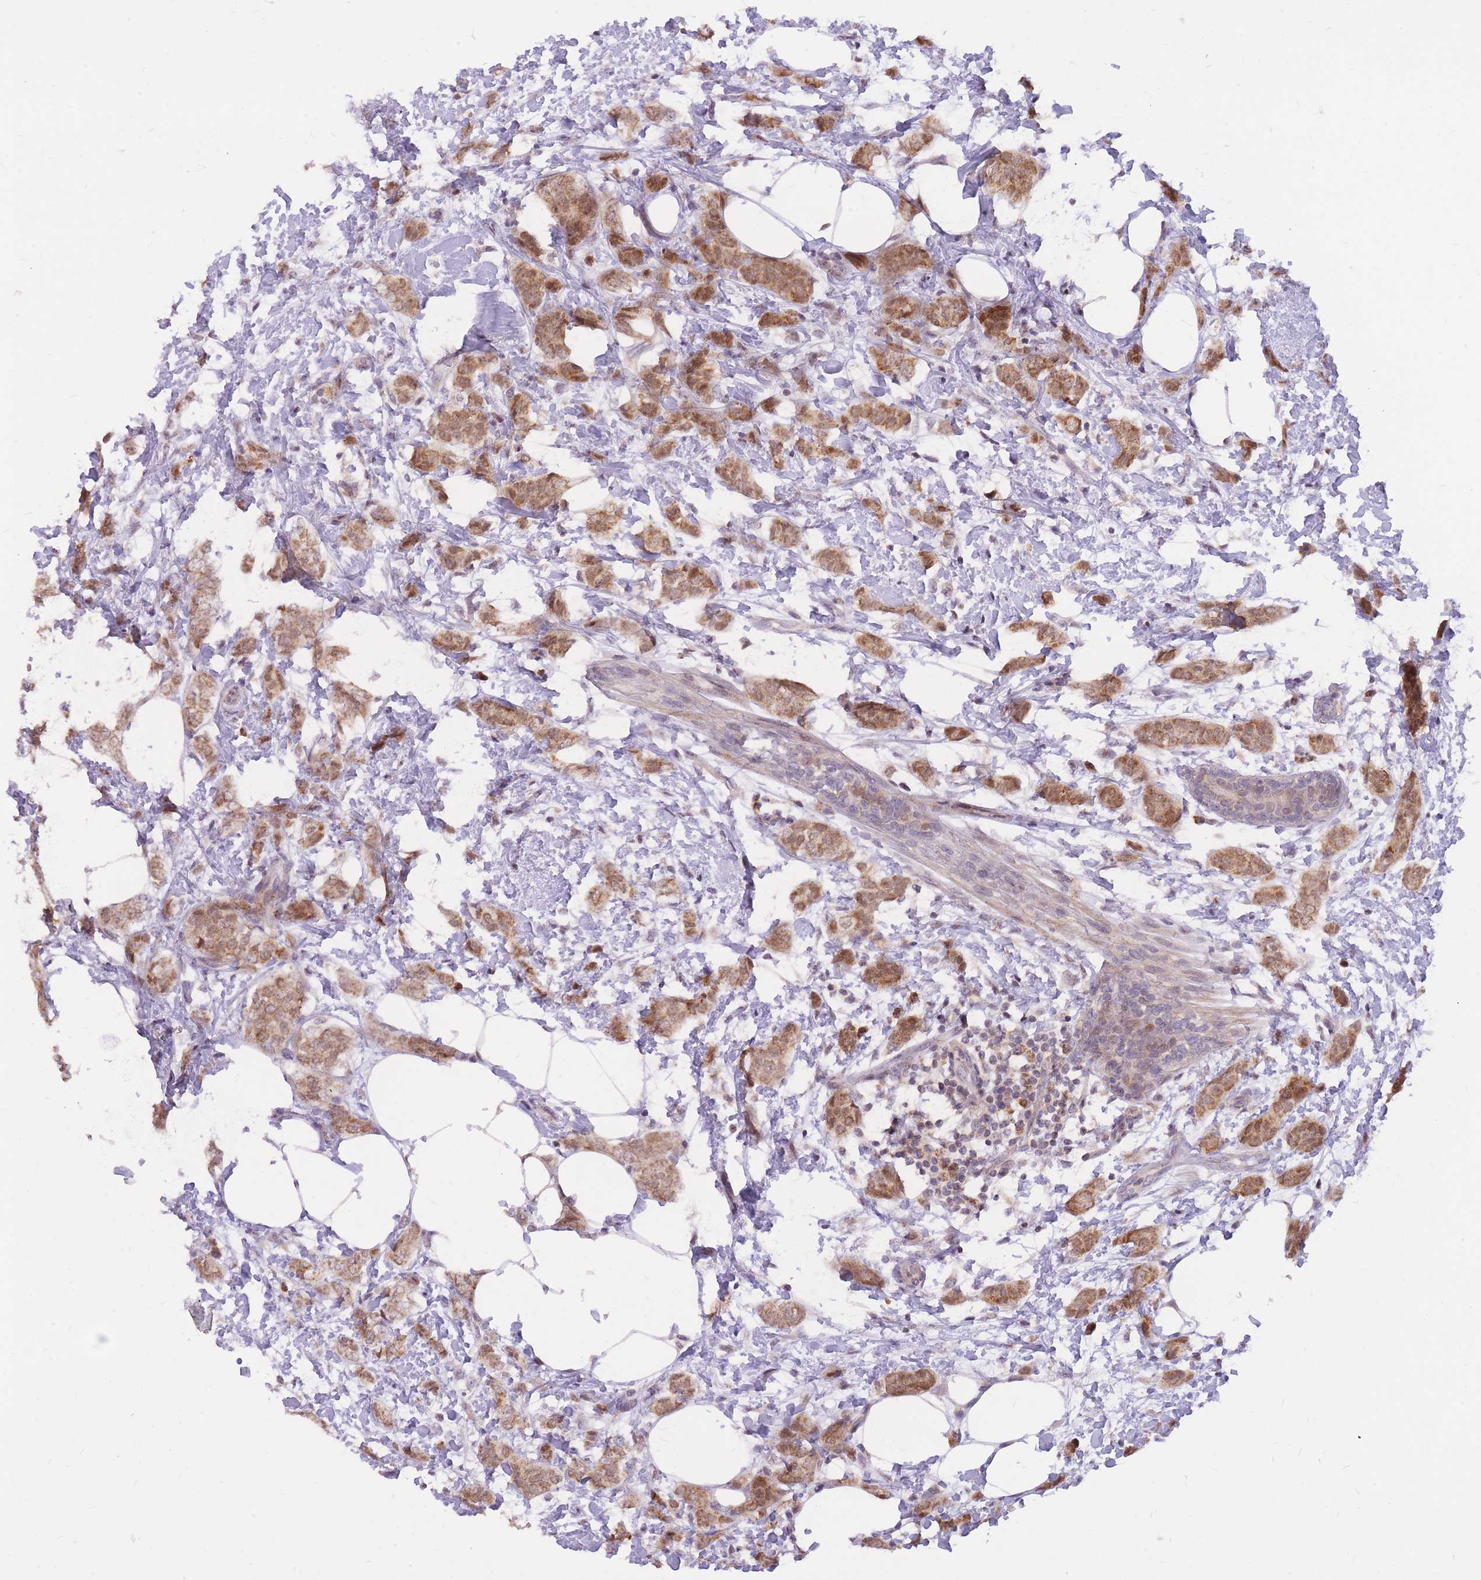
{"staining": {"intensity": "moderate", "quantity": ">75%", "location": "cytoplasmic/membranous,nuclear"}, "tissue": "breast cancer", "cell_type": "Tumor cells", "image_type": "cancer", "snomed": [{"axis": "morphology", "description": "Duct carcinoma"}, {"axis": "topography", "description": "Breast"}], "caption": "Breast cancer (intraductal carcinoma) stained for a protein (brown) reveals moderate cytoplasmic/membranous and nuclear positive expression in approximately >75% of tumor cells.", "gene": "MINDY2", "patient": {"sex": "female", "age": 72}}